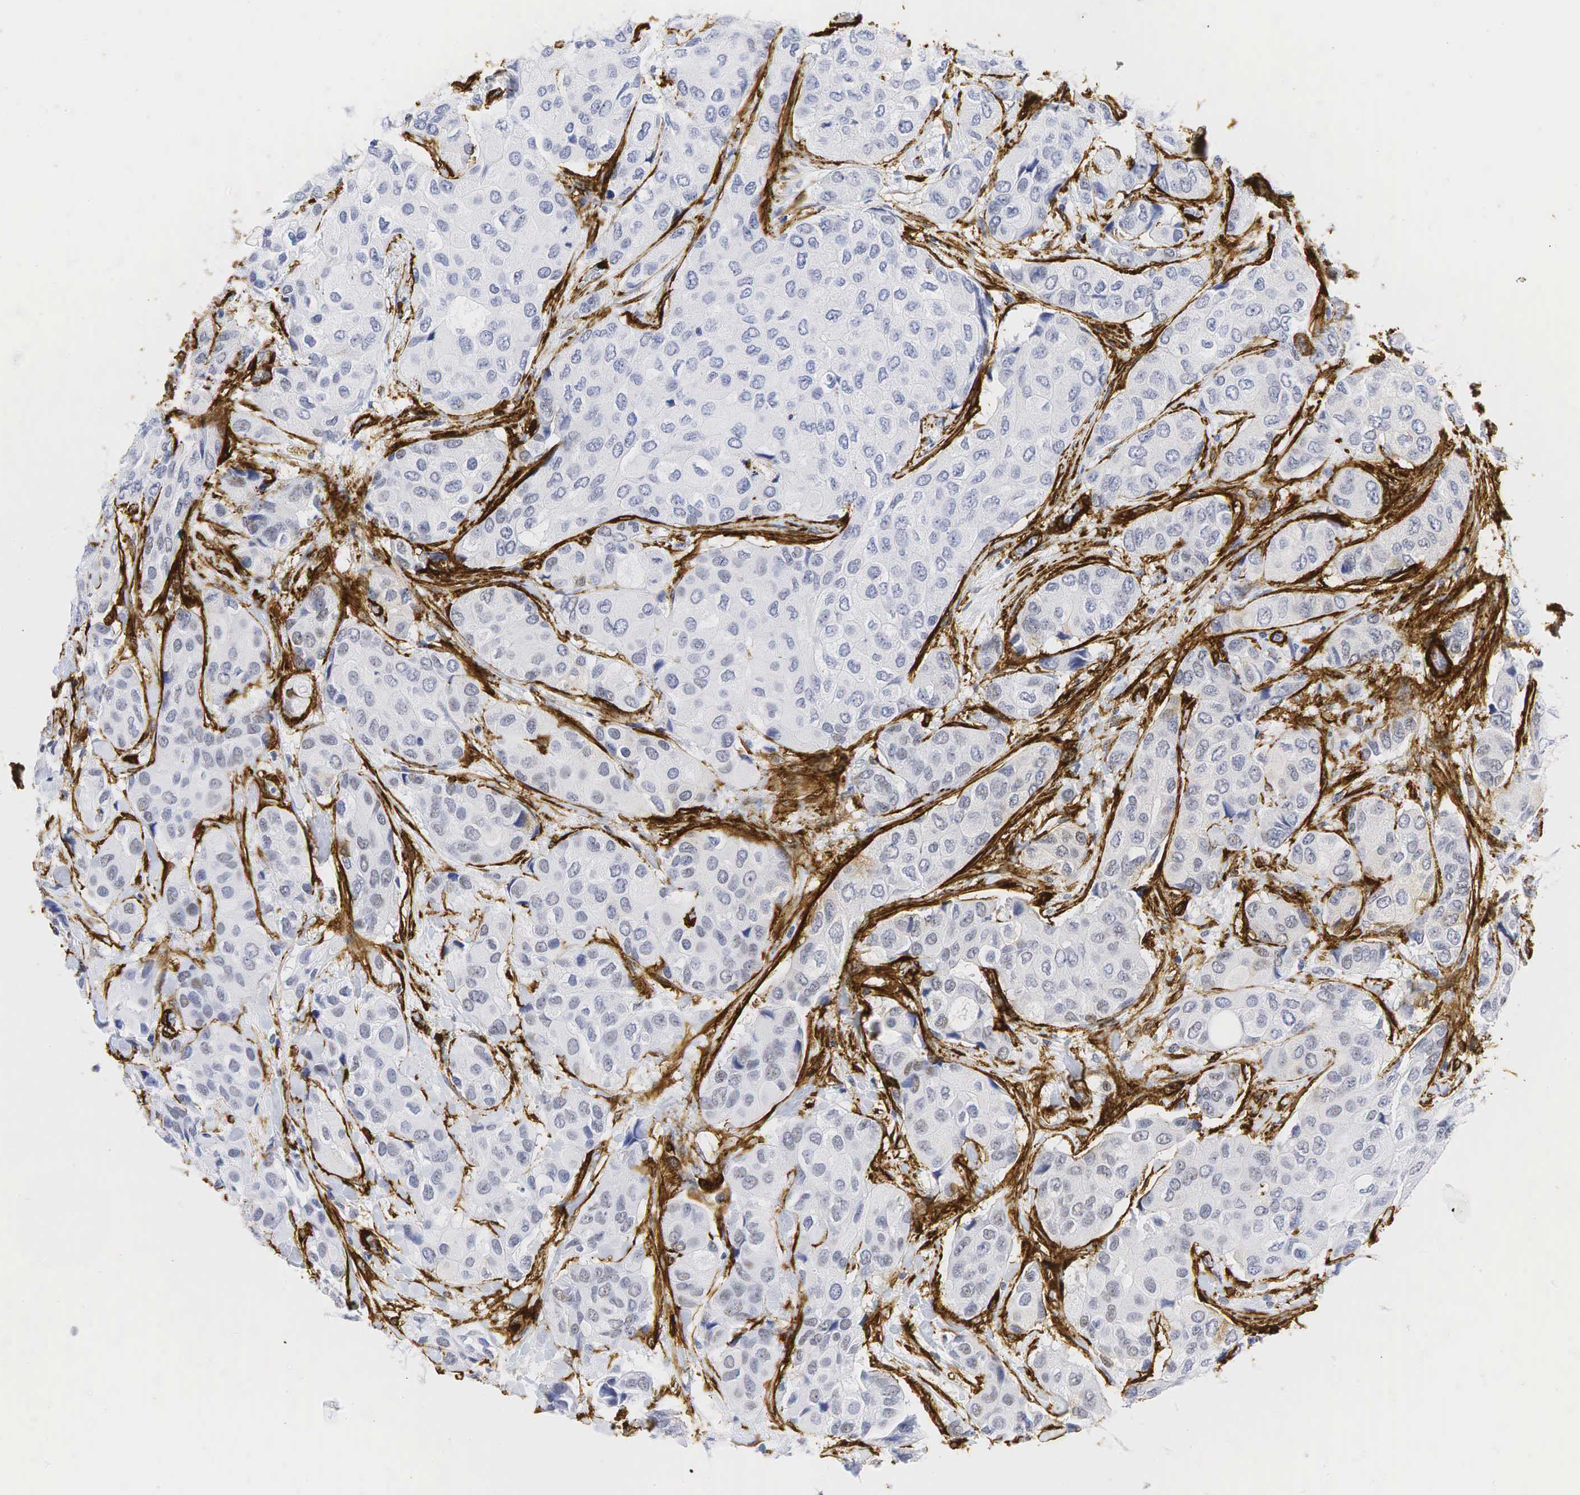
{"staining": {"intensity": "negative", "quantity": "none", "location": "none"}, "tissue": "breast cancer", "cell_type": "Tumor cells", "image_type": "cancer", "snomed": [{"axis": "morphology", "description": "Duct carcinoma"}, {"axis": "topography", "description": "Breast"}], "caption": "IHC of human intraductal carcinoma (breast) displays no staining in tumor cells.", "gene": "ACTA2", "patient": {"sex": "female", "age": 68}}